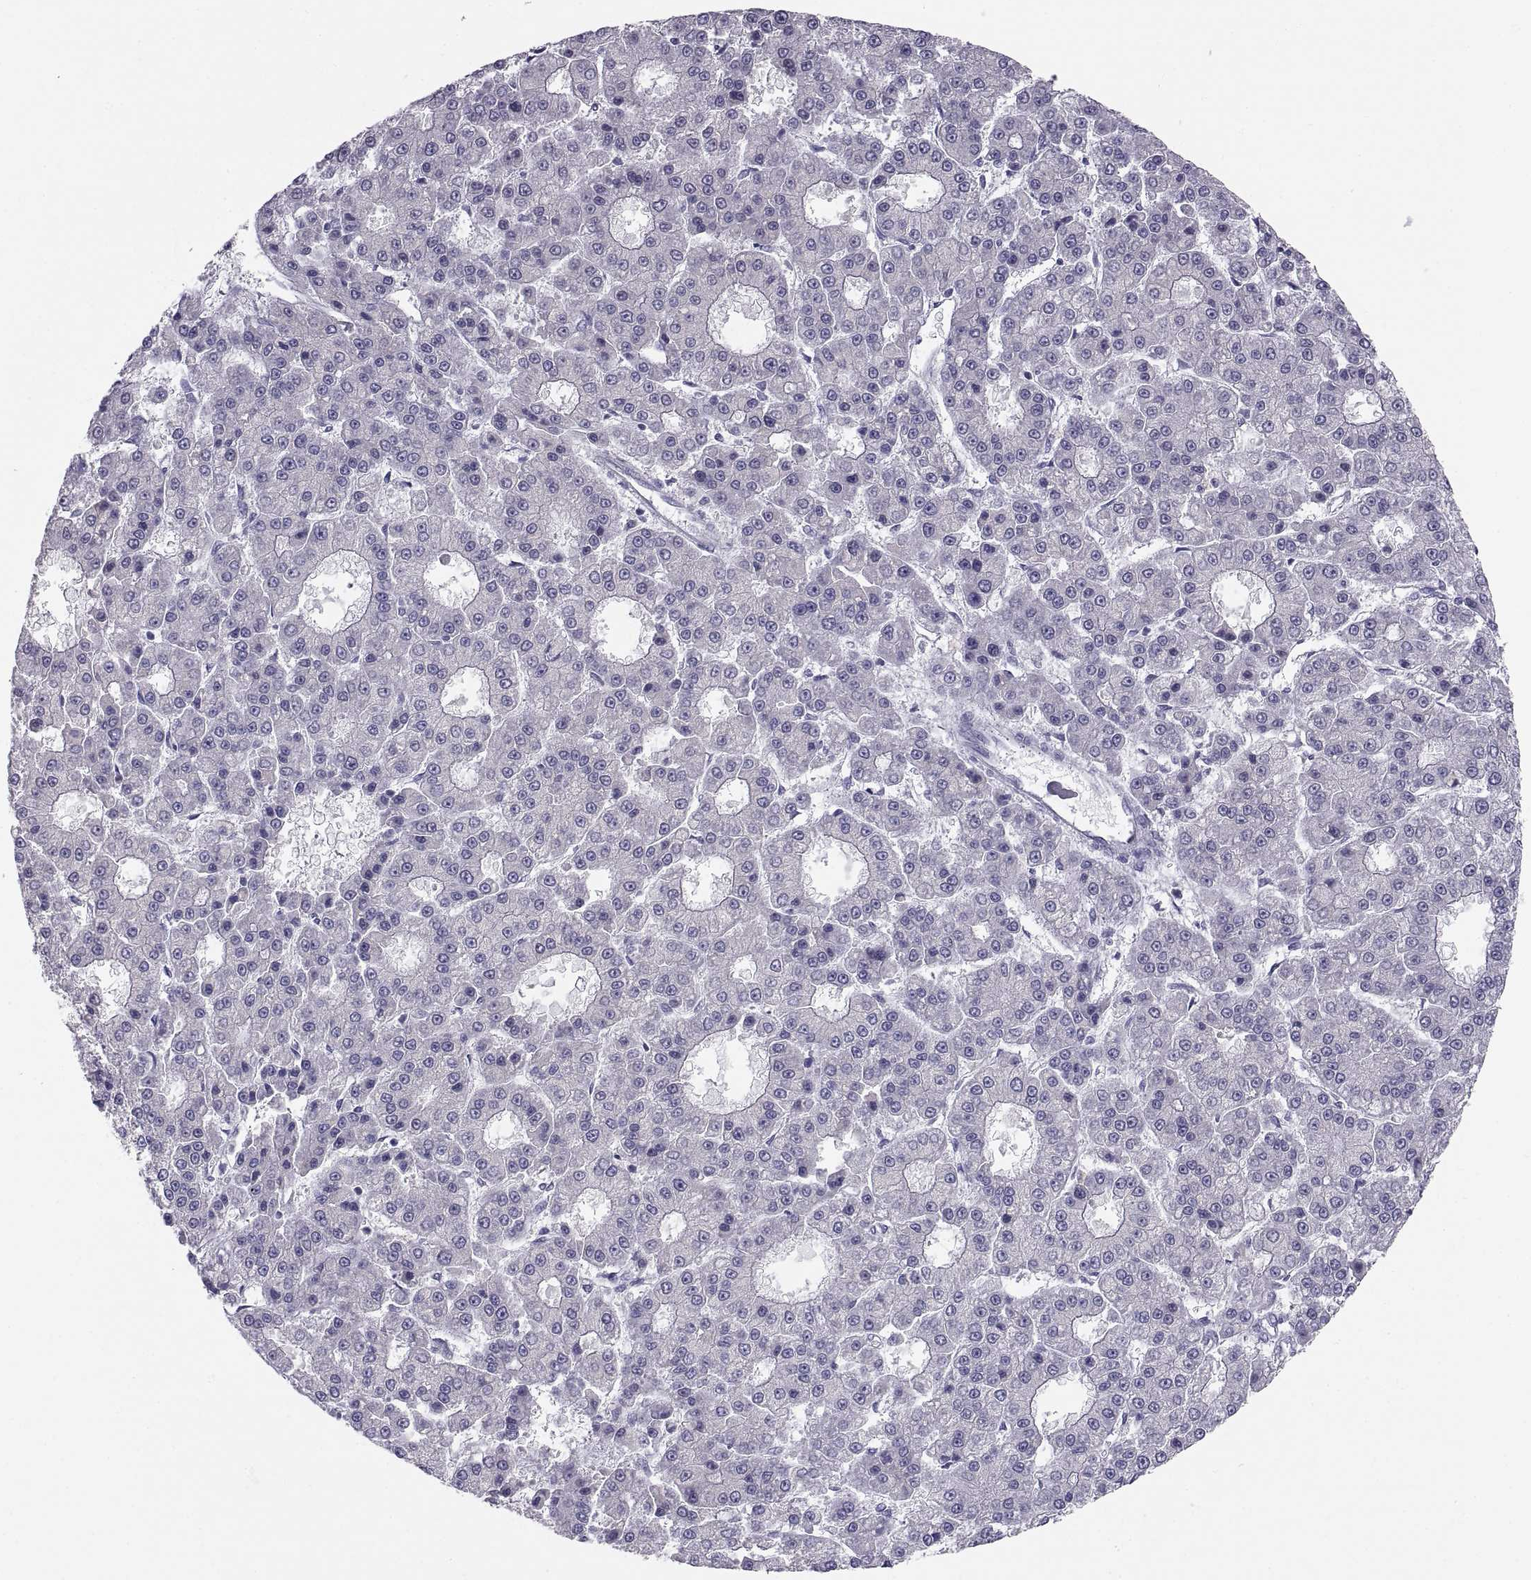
{"staining": {"intensity": "negative", "quantity": "none", "location": "none"}, "tissue": "liver cancer", "cell_type": "Tumor cells", "image_type": "cancer", "snomed": [{"axis": "morphology", "description": "Carcinoma, Hepatocellular, NOS"}, {"axis": "topography", "description": "Liver"}], "caption": "An IHC image of liver cancer is shown. There is no staining in tumor cells of liver cancer.", "gene": "ERO1A", "patient": {"sex": "male", "age": 70}}